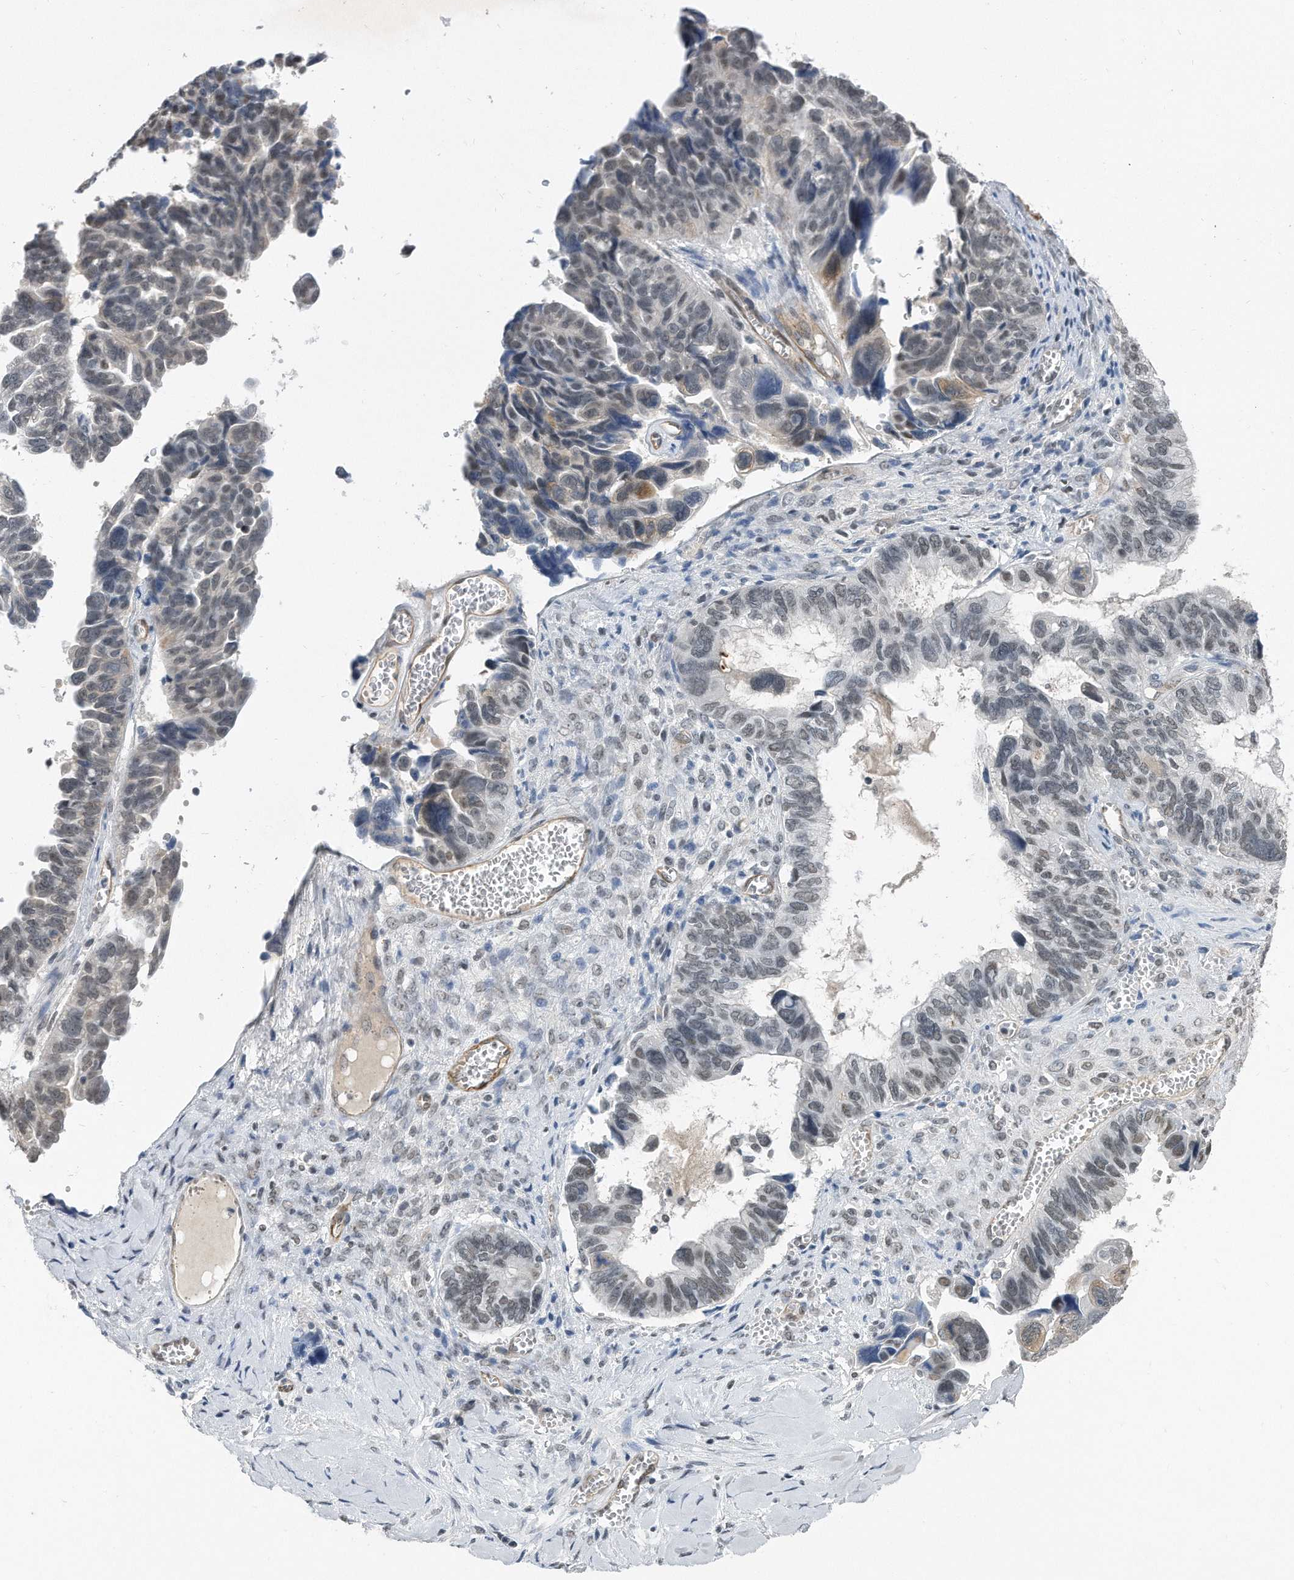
{"staining": {"intensity": "weak", "quantity": "<25%", "location": "nuclear"}, "tissue": "ovarian cancer", "cell_type": "Tumor cells", "image_type": "cancer", "snomed": [{"axis": "morphology", "description": "Cystadenocarcinoma, serous, NOS"}, {"axis": "topography", "description": "Ovary"}], "caption": "Tumor cells show no significant protein staining in serous cystadenocarcinoma (ovarian).", "gene": "TP53INP1", "patient": {"sex": "female", "age": 79}}